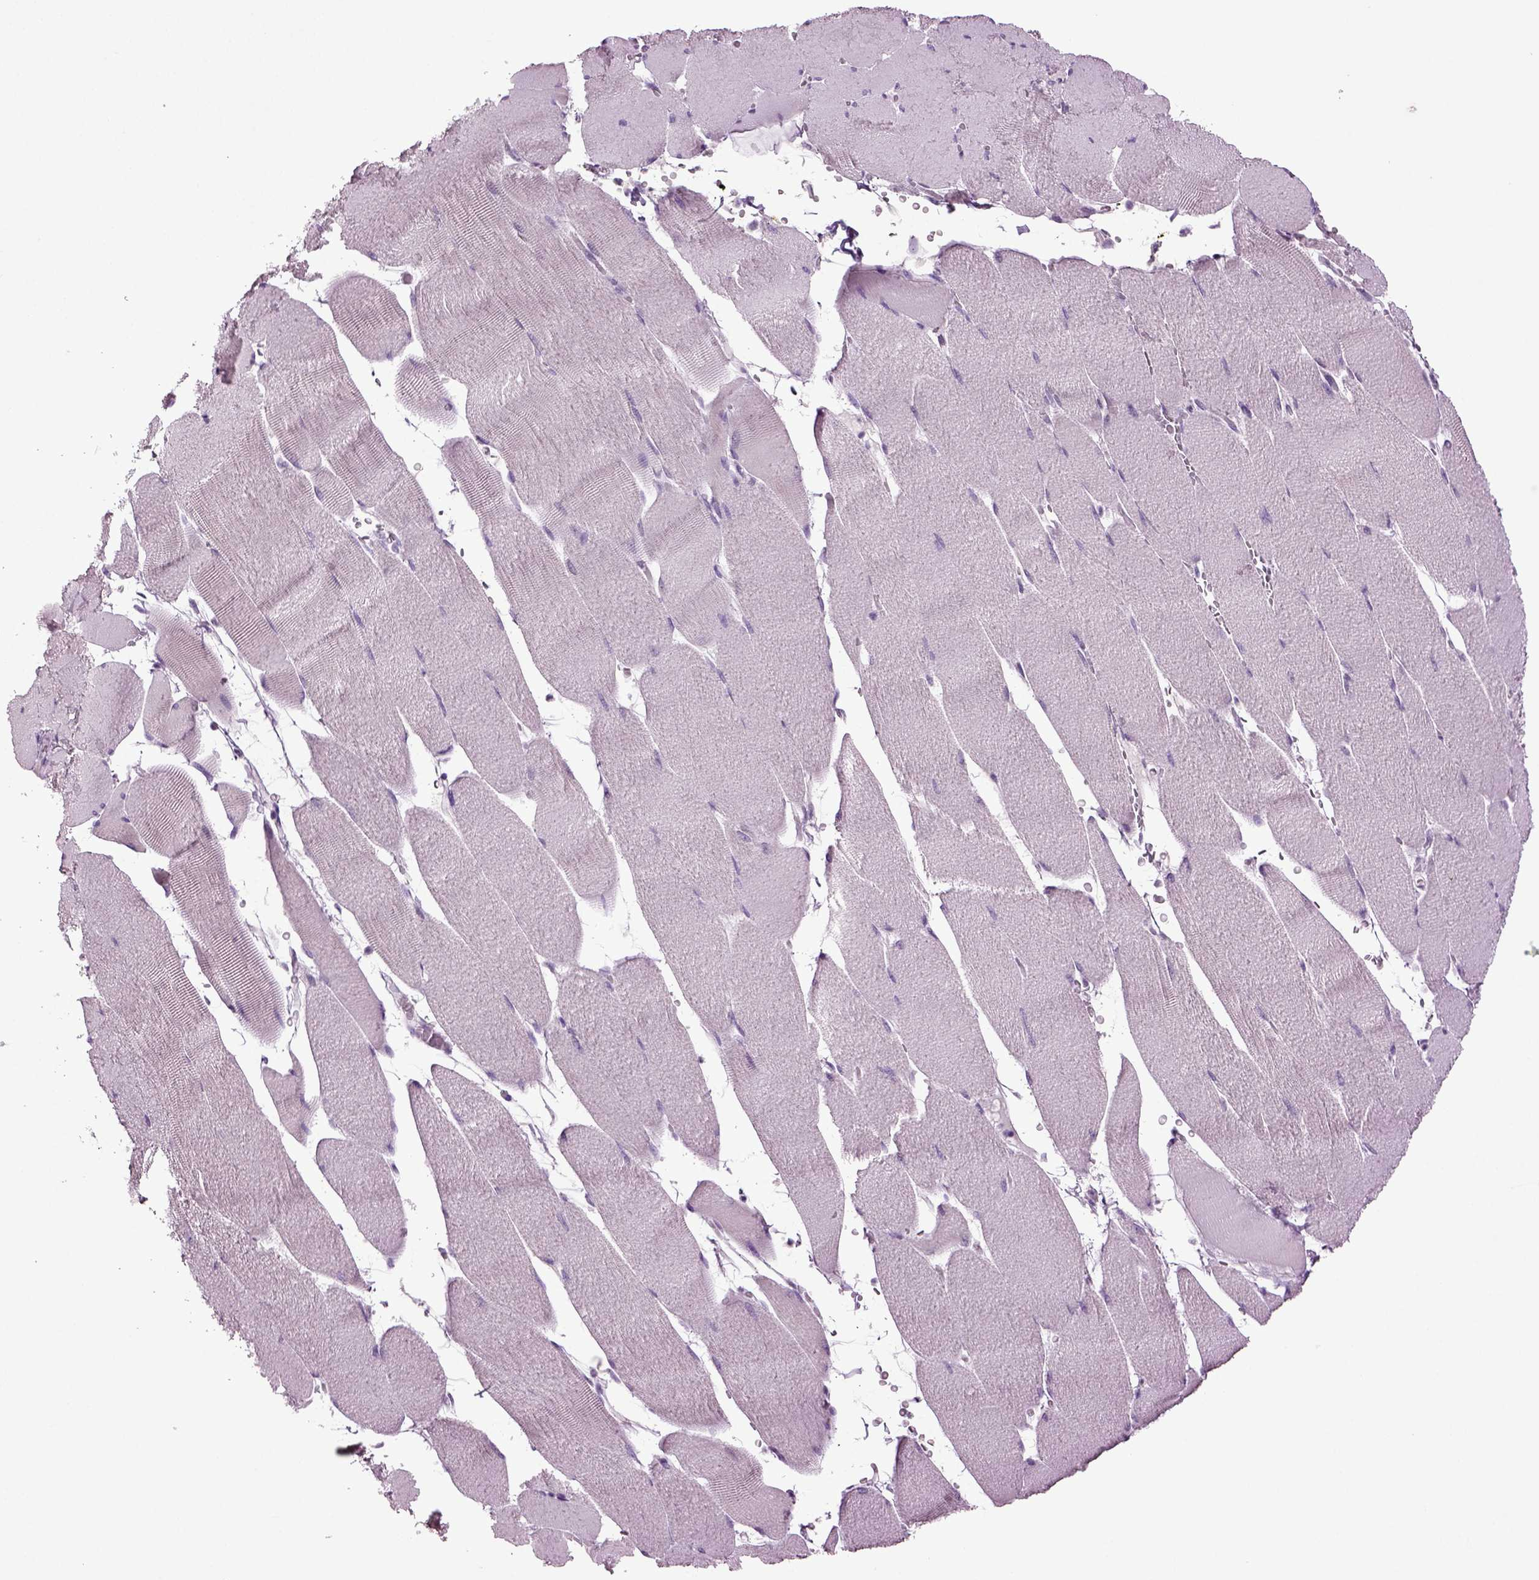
{"staining": {"intensity": "negative", "quantity": "none", "location": "none"}, "tissue": "skeletal muscle", "cell_type": "Myocytes", "image_type": "normal", "snomed": [{"axis": "morphology", "description": "Normal tissue, NOS"}, {"axis": "topography", "description": "Skeletal muscle"}], "caption": "This is an immunohistochemistry (IHC) micrograph of normal skeletal muscle. There is no positivity in myocytes.", "gene": "SLC17A6", "patient": {"sex": "male", "age": 56}}